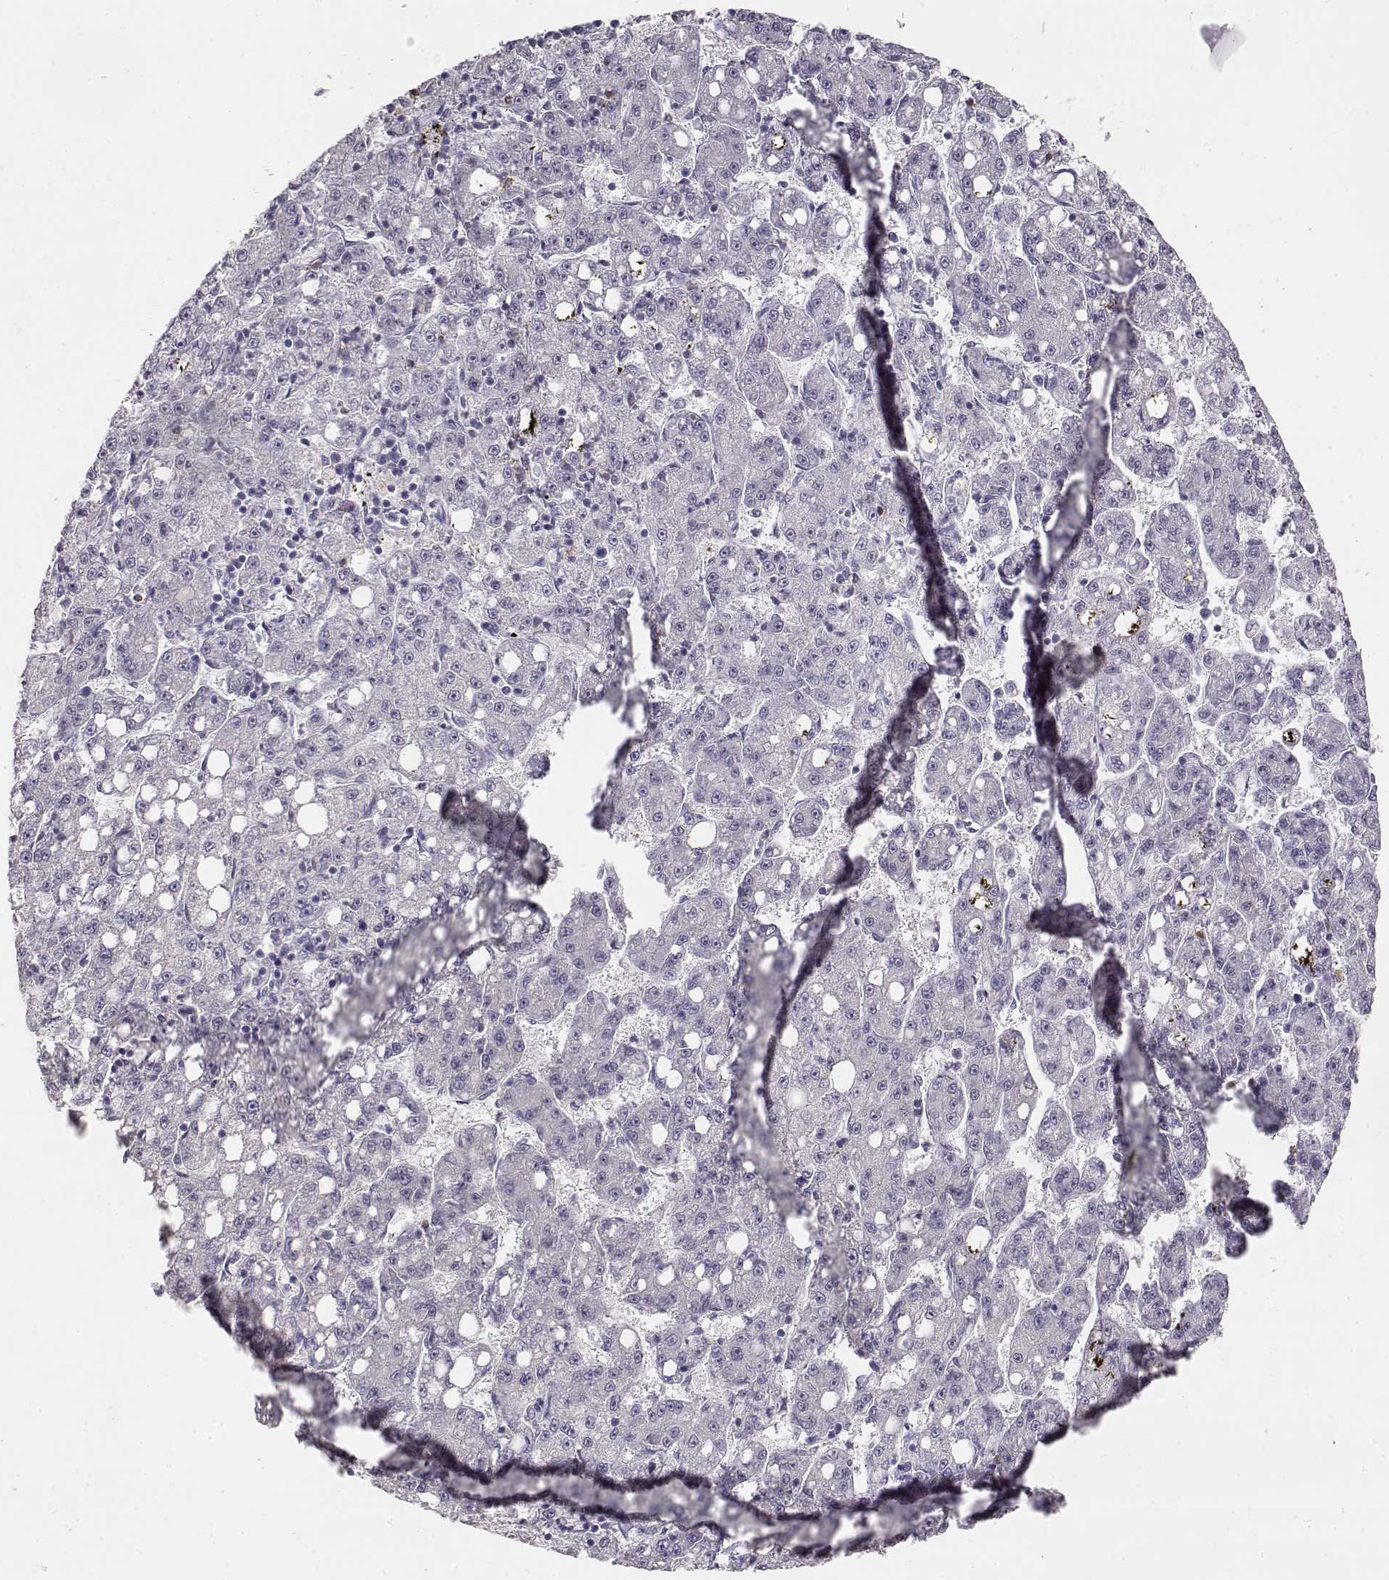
{"staining": {"intensity": "negative", "quantity": "none", "location": "none"}, "tissue": "liver cancer", "cell_type": "Tumor cells", "image_type": "cancer", "snomed": [{"axis": "morphology", "description": "Carcinoma, Hepatocellular, NOS"}, {"axis": "topography", "description": "Liver"}], "caption": "This is an IHC histopathology image of human hepatocellular carcinoma (liver). There is no staining in tumor cells.", "gene": "TPH2", "patient": {"sex": "female", "age": 65}}